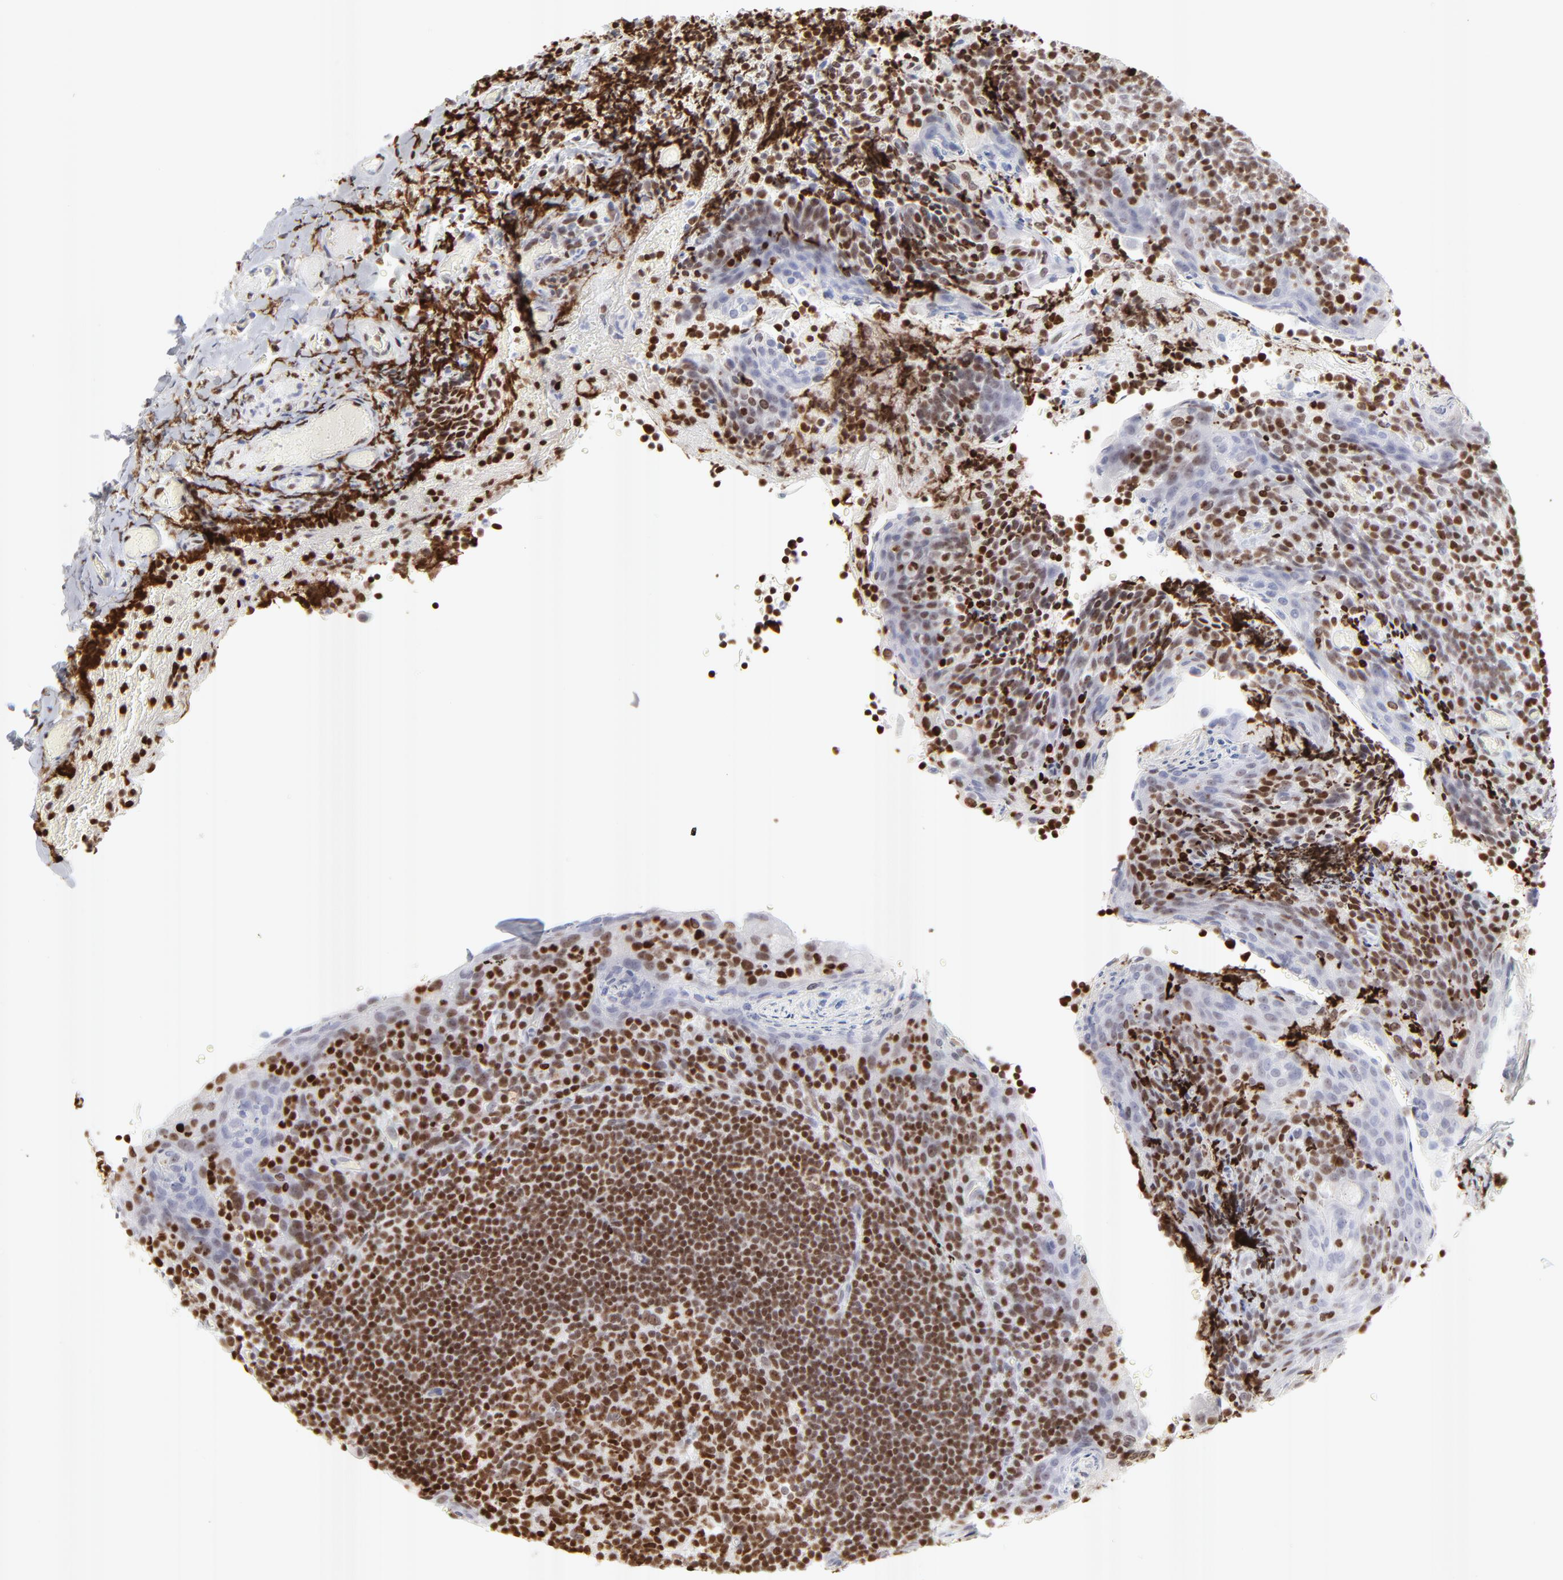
{"staining": {"intensity": "strong", "quantity": ">75%", "location": "nuclear"}, "tissue": "tonsil", "cell_type": "Germinal center cells", "image_type": "normal", "snomed": [{"axis": "morphology", "description": "Normal tissue, NOS"}, {"axis": "topography", "description": "Tonsil"}], "caption": "The image displays staining of benign tonsil, revealing strong nuclear protein positivity (brown color) within germinal center cells. The protein is shown in brown color, while the nuclei are stained blue.", "gene": "PARP1", "patient": {"sex": "male", "age": 17}}